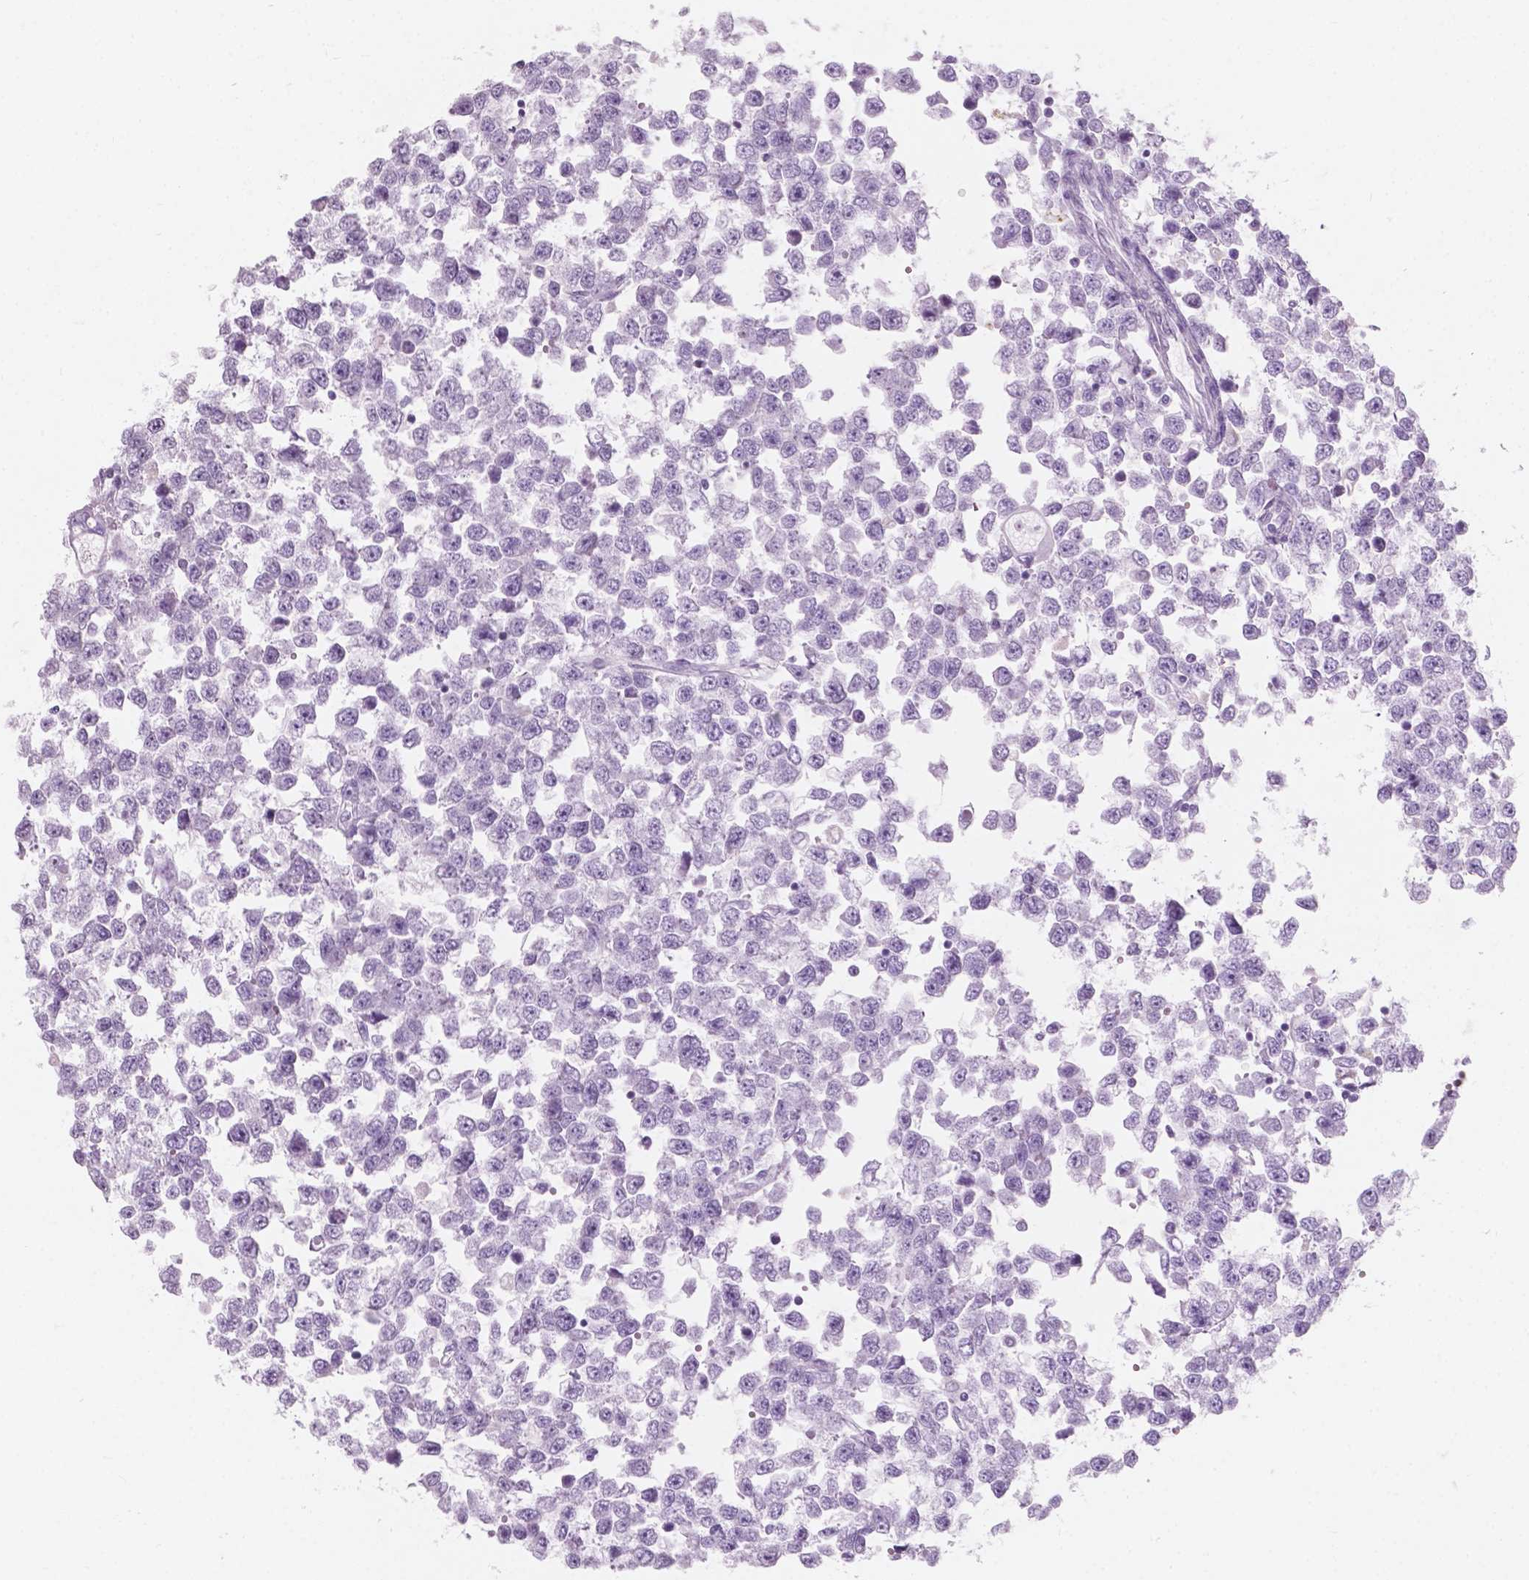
{"staining": {"intensity": "negative", "quantity": "none", "location": "none"}, "tissue": "testis cancer", "cell_type": "Tumor cells", "image_type": "cancer", "snomed": [{"axis": "morphology", "description": "Normal tissue, NOS"}, {"axis": "morphology", "description": "Seminoma, NOS"}, {"axis": "topography", "description": "Testis"}, {"axis": "topography", "description": "Epididymis"}], "caption": "Human testis seminoma stained for a protein using IHC demonstrates no positivity in tumor cells.", "gene": "AWAT1", "patient": {"sex": "male", "age": 34}}